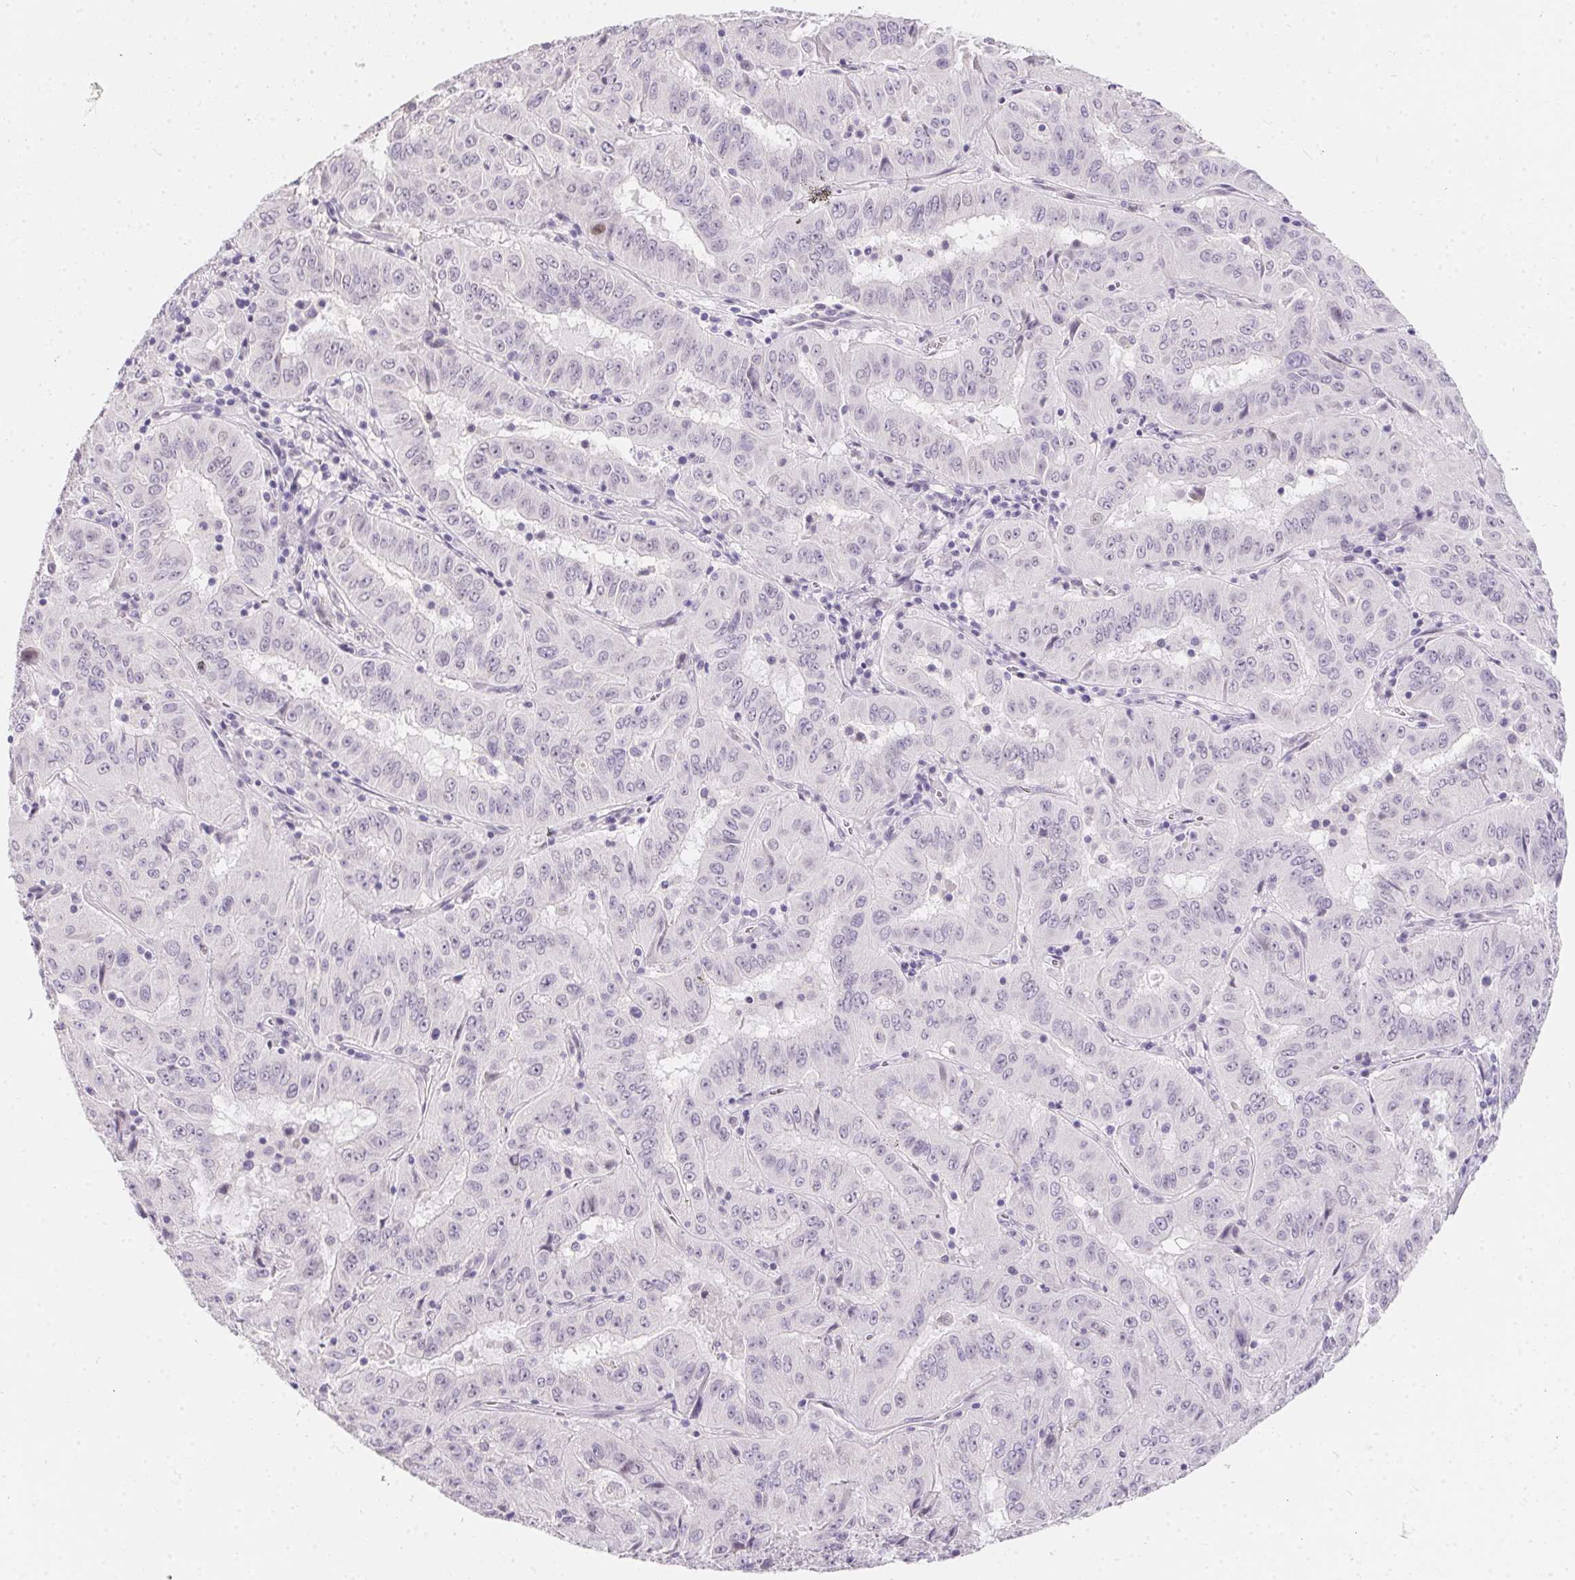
{"staining": {"intensity": "negative", "quantity": "none", "location": "none"}, "tissue": "pancreatic cancer", "cell_type": "Tumor cells", "image_type": "cancer", "snomed": [{"axis": "morphology", "description": "Adenocarcinoma, NOS"}, {"axis": "topography", "description": "Pancreas"}], "caption": "IHC of pancreatic adenocarcinoma exhibits no expression in tumor cells.", "gene": "MORC1", "patient": {"sex": "male", "age": 63}}